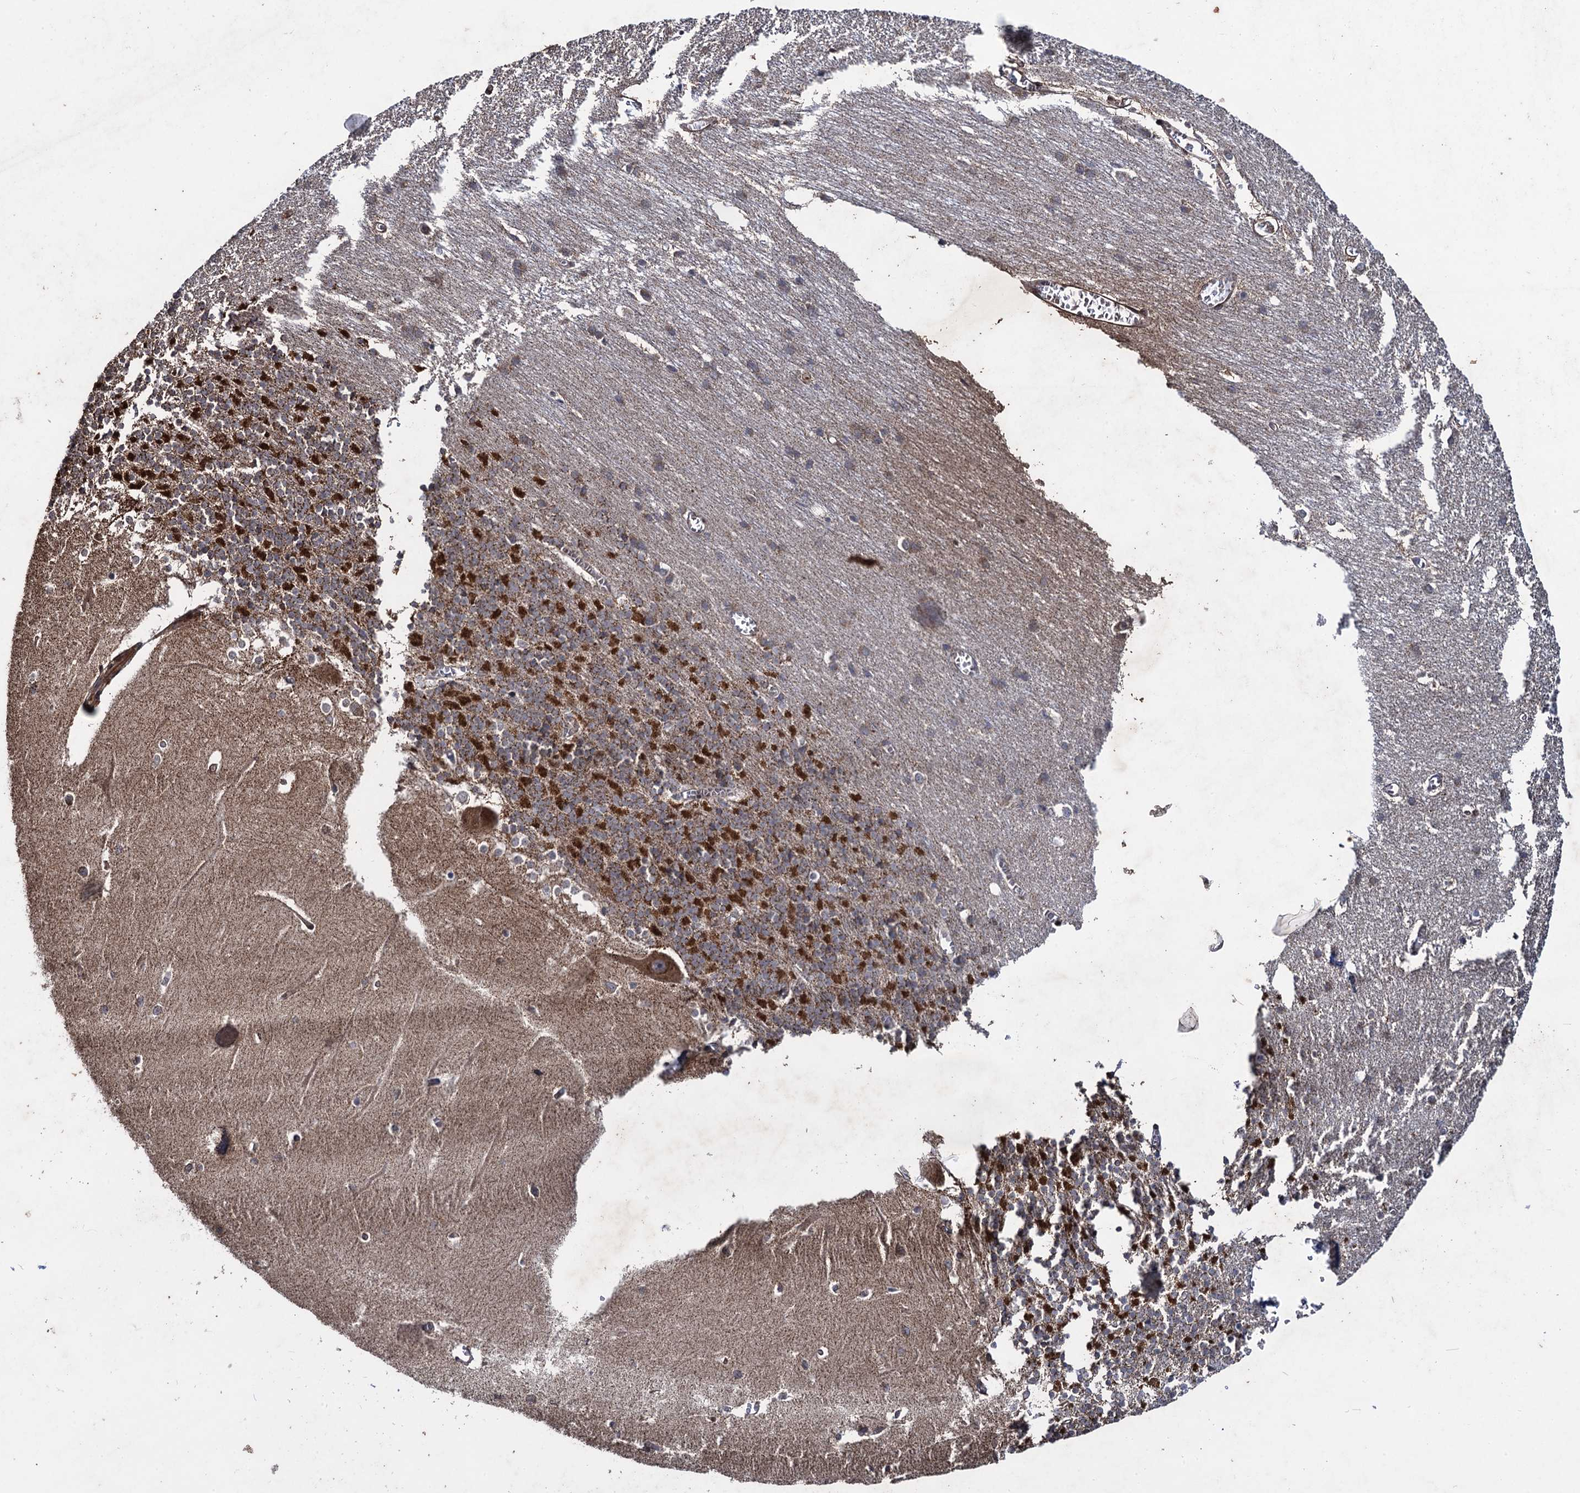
{"staining": {"intensity": "strong", "quantity": "25%-75%", "location": "cytoplasmic/membranous"}, "tissue": "cerebellum", "cell_type": "Cells in granular layer", "image_type": "normal", "snomed": [{"axis": "morphology", "description": "Normal tissue, NOS"}, {"axis": "topography", "description": "Cerebellum"}], "caption": "Immunohistochemical staining of normal cerebellum demonstrates high levels of strong cytoplasmic/membranous expression in approximately 25%-75% of cells in granular layer. (Brightfield microscopy of DAB IHC at high magnification).", "gene": "HAUS1", "patient": {"sex": "male", "age": 37}}